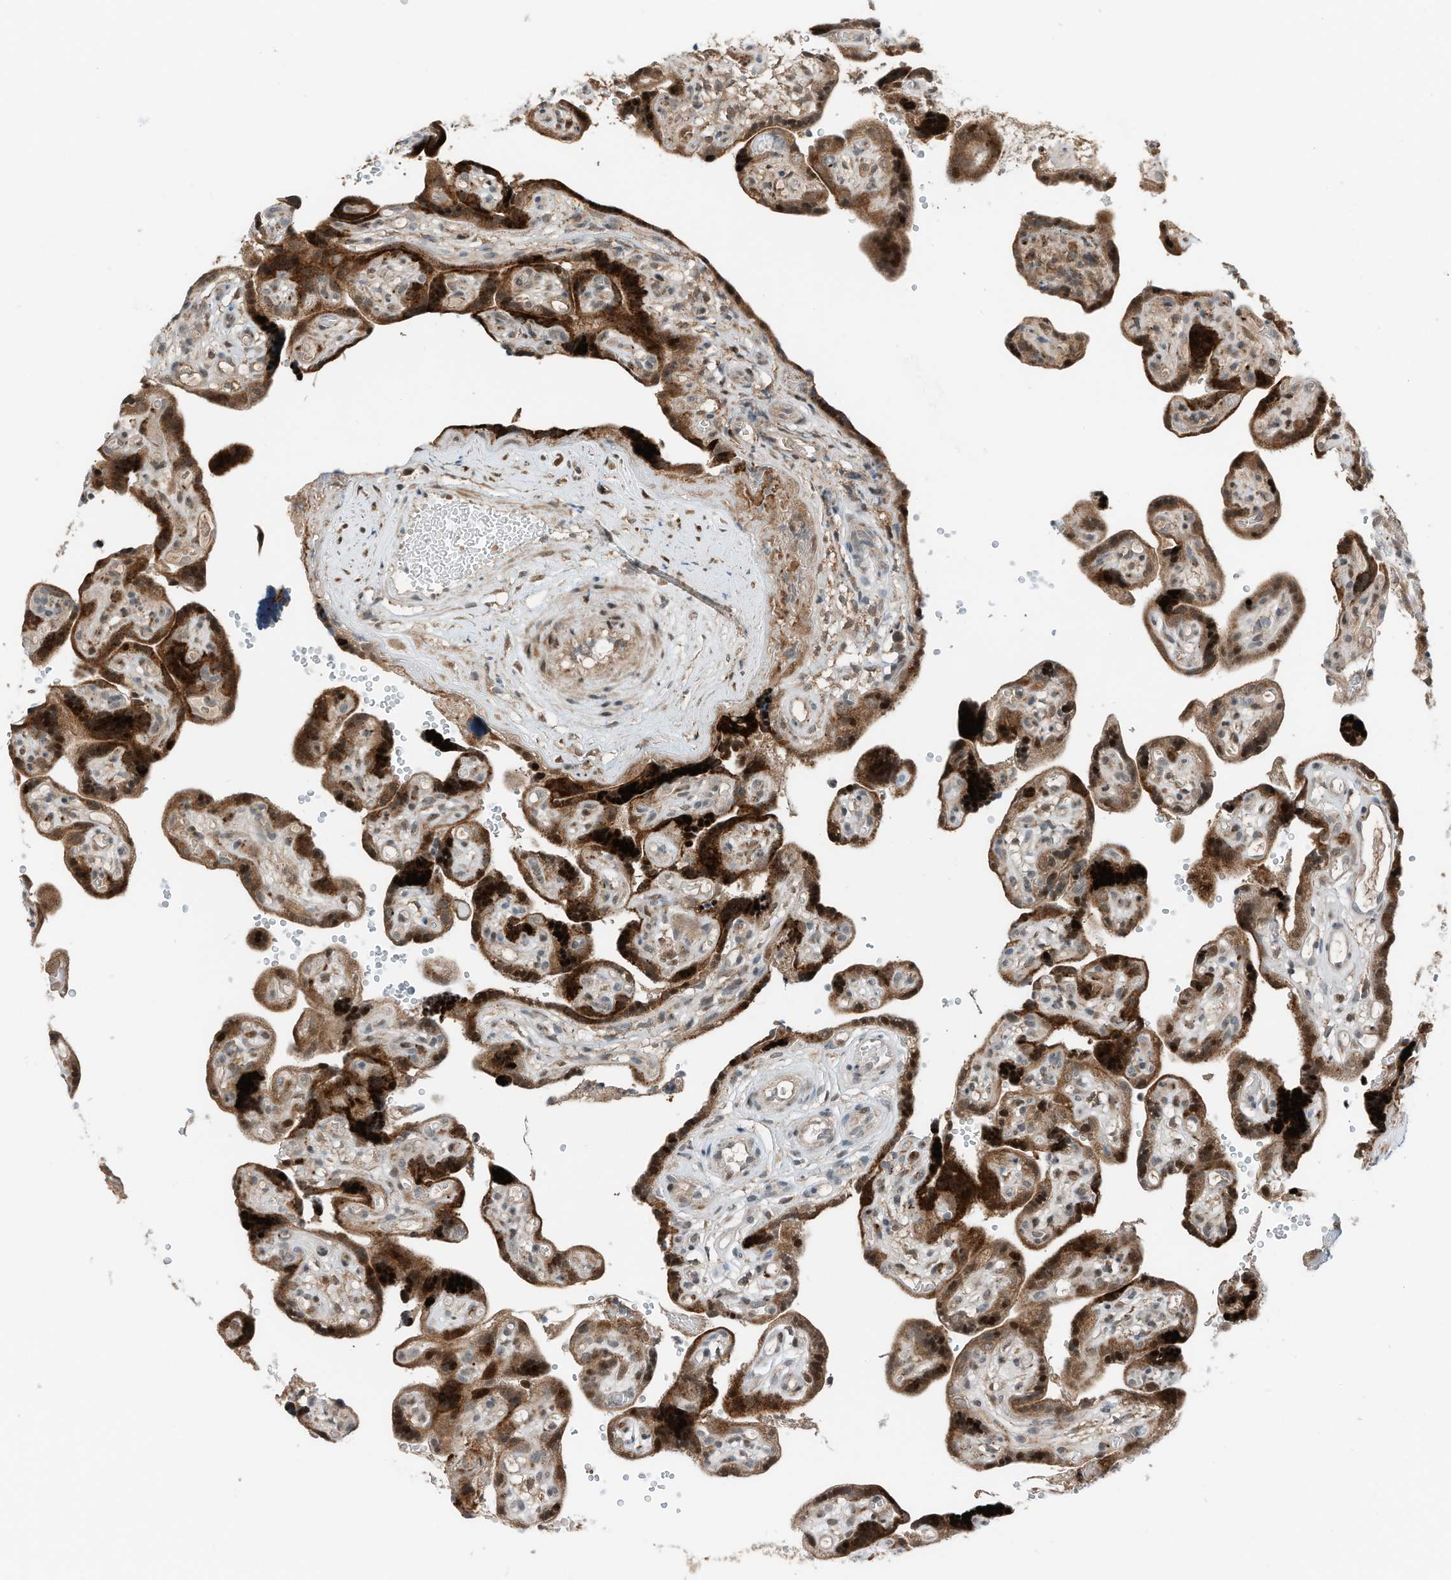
{"staining": {"intensity": "strong", "quantity": ">75%", "location": "cytoplasmic/membranous"}, "tissue": "placenta", "cell_type": "Decidual cells", "image_type": "normal", "snomed": [{"axis": "morphology", "description": "Normal tissue, NOS"}, {"axis": "topography", "description": "Placenta"}], "caption": "Human placenta stained for a protein (brown) exhibits strong cytoplasmic/membranous positive positivity in about >75% of decidual cells.", "gene": "RMND1", "patient": {"sex": "female", "age": 30}}